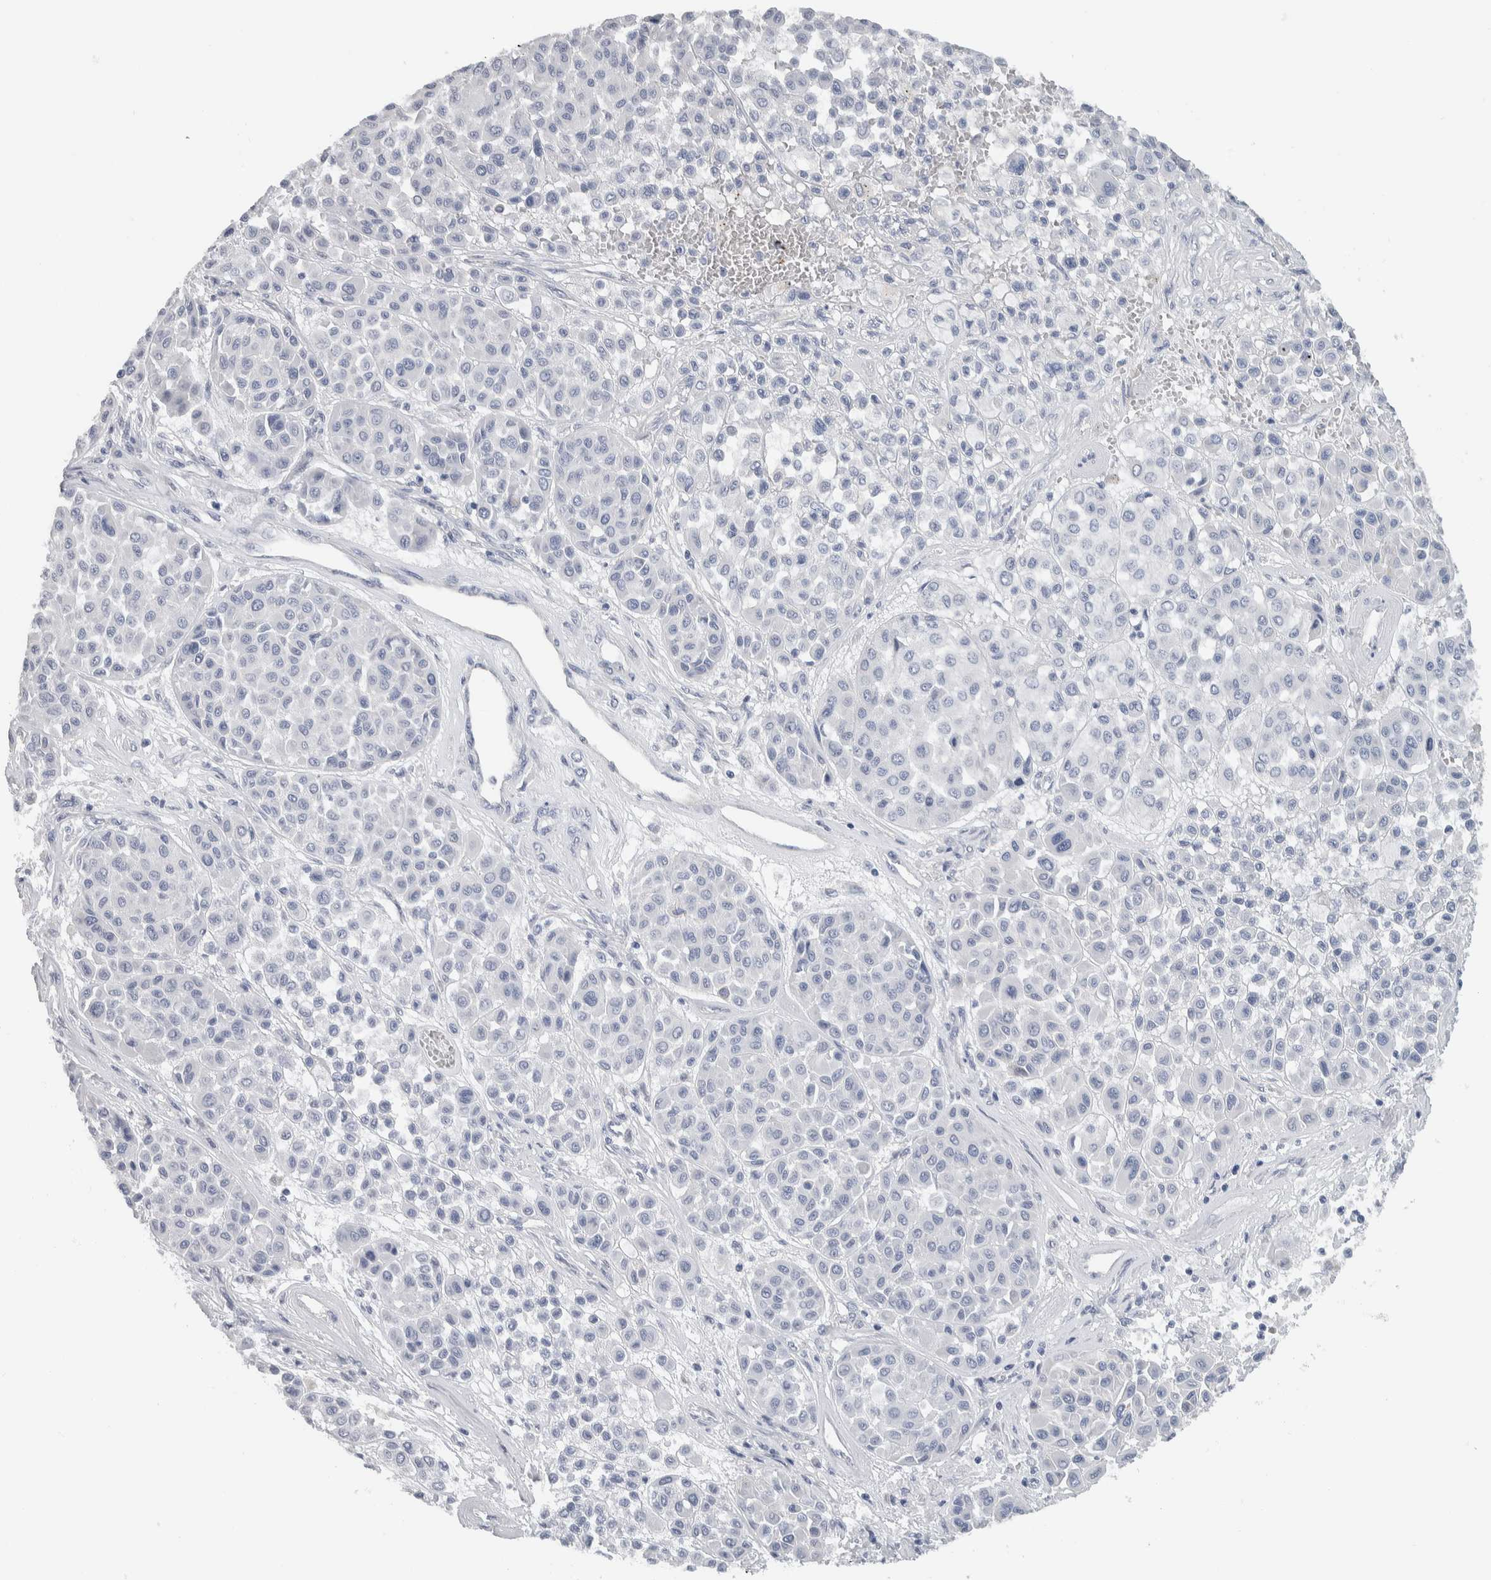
{"staining": {"intensity": "negative", "quantity": "none", "location": "none"}, "tissue": "melanoma", "cell_type": "Tumor cells", "image_type": "cancer", "snomed": [{"axis": "morphology", "description": "Malignant melanoma, Metastatic site"}, {"axis": "topography", "description": "Soft tissue"}], "caption": "Immunohistochemistry (IHC) photomicrograph of malignant melanoma (metastatic site) stained for a protein (brown), which shows no positivity in tumor cells.", "gene": "NEFM", "patient": {"sex": "male", "age": 41}}